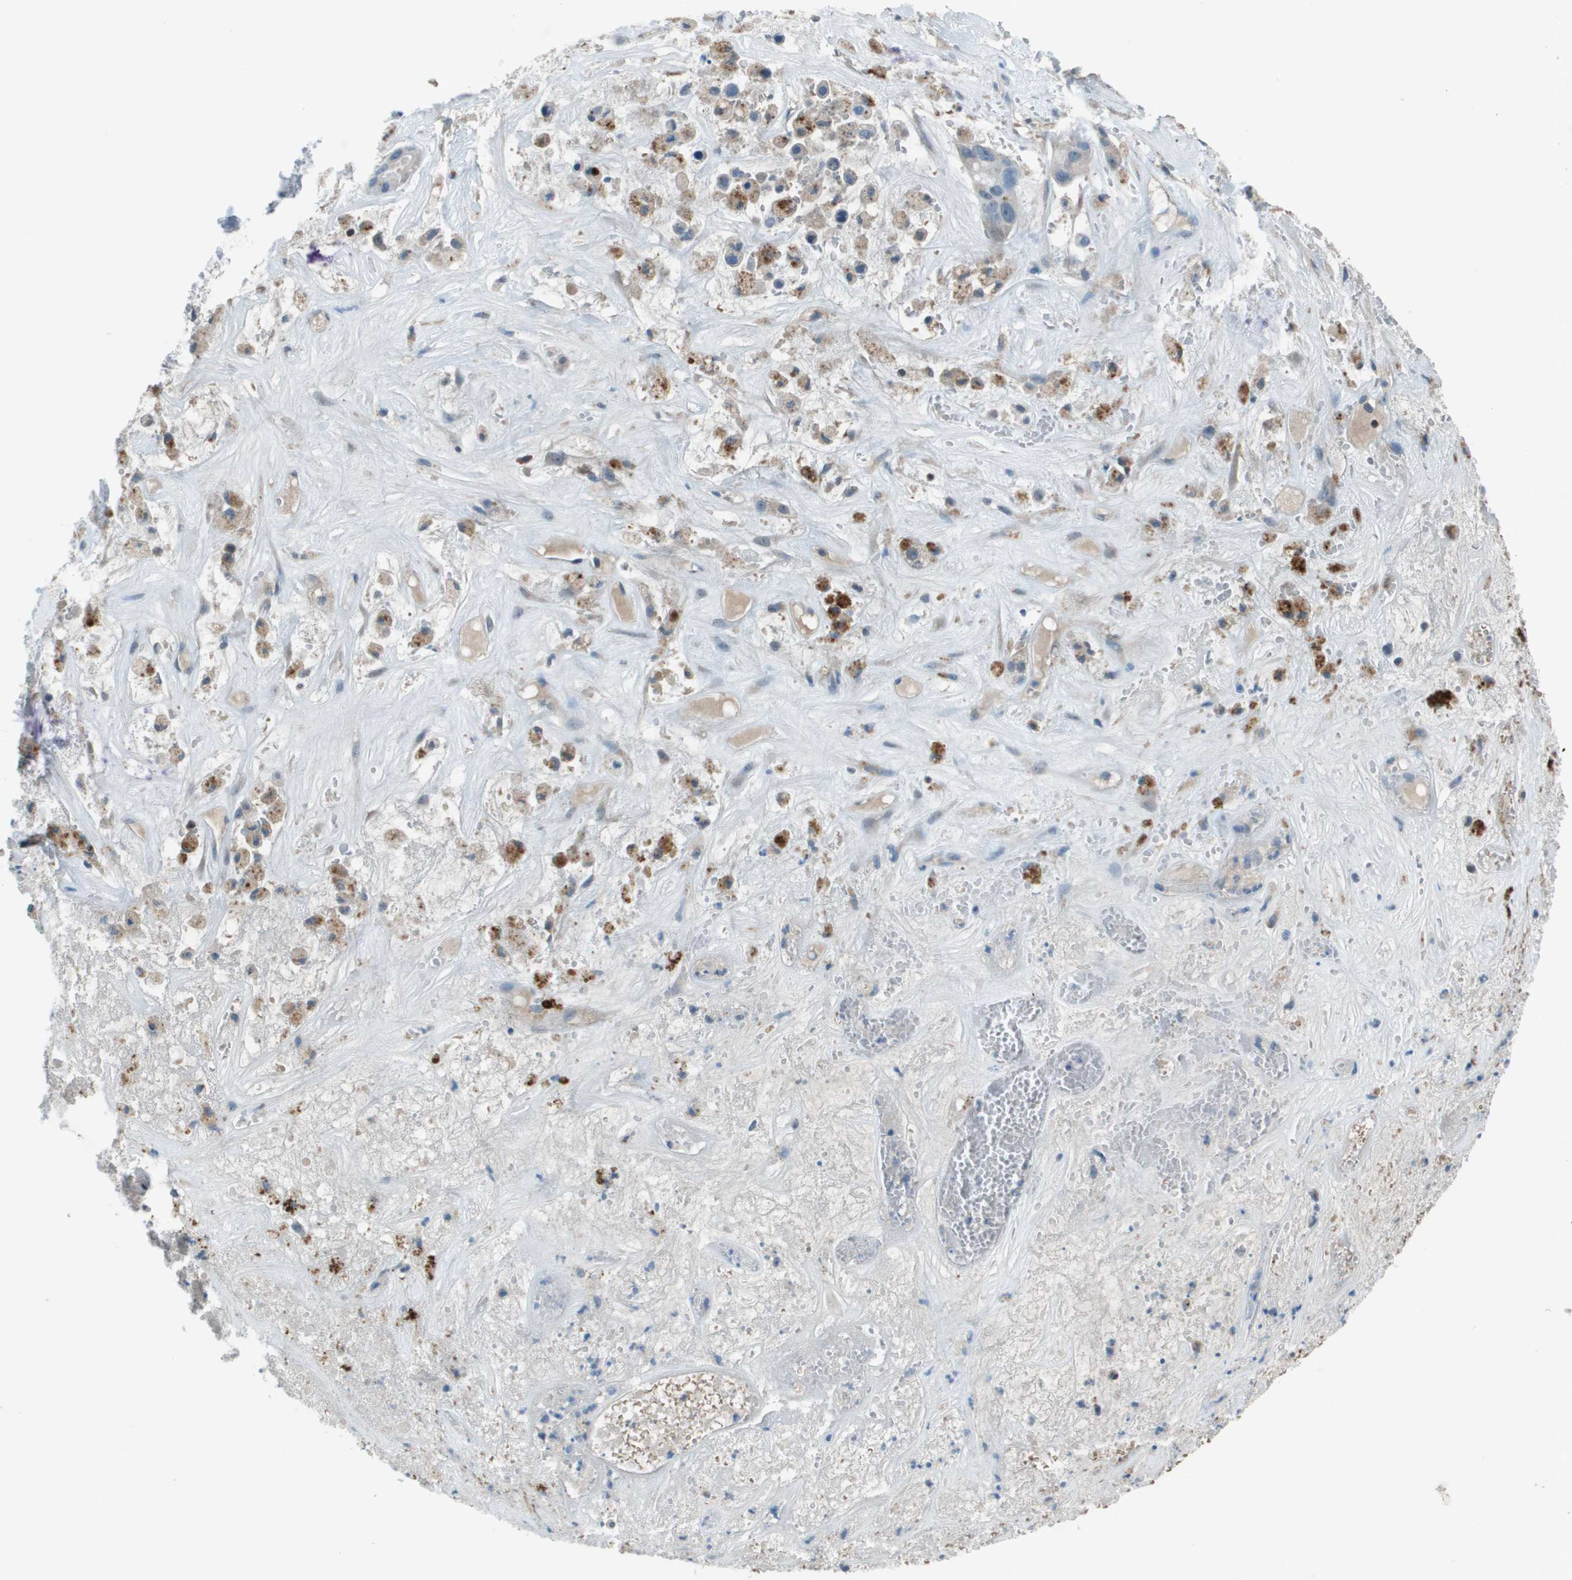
{"staining": {"intensity": "negative", "quantity": "none", "location": "none"}, "tissue": "liver cancer", "cell_type": "Tumor cells", "image_type": "cancer", "snomed": [{"axis": "morphology", "description": "Cholangiocarcinoma"}, {"axis": "topography", "description": "Liver"}], "caption": "Immunohistochemical staining of human liver cholangiocarcinoma shows no significant positivity in tumor cells.", "gene": "CAMK4", "patient": {"sex": "female", "age": 65}}